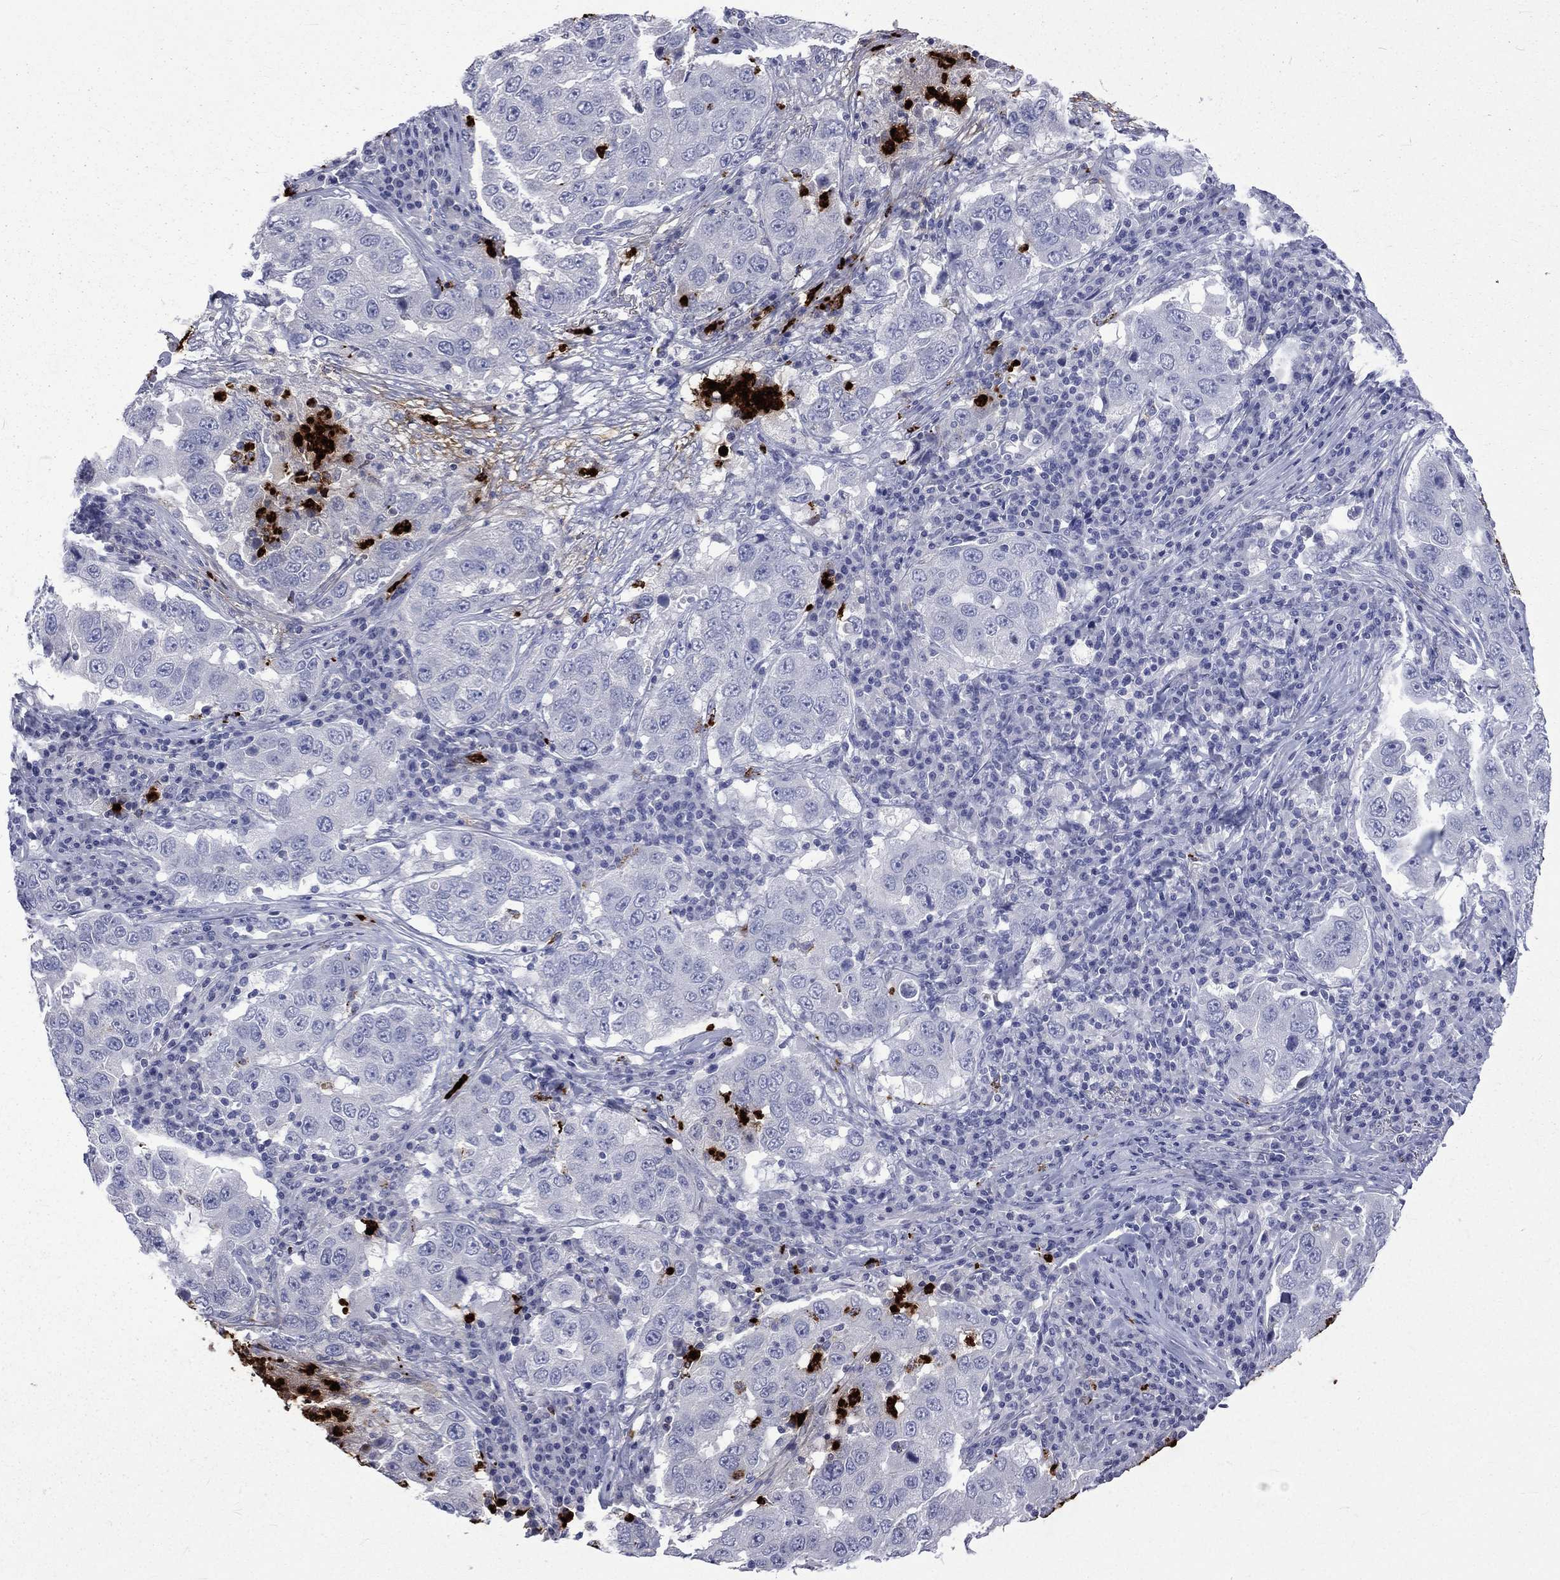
{"staining": {"intensity": "negative", "quantity": "none", "location": "none"}, "tissue": "lung cancer", "cell_type": "Tumor cells", "image_type": "cancer", "snomed": [{"axis": "morphology", "description": "Adenocarcinoma, NOS"}, {"axis": "topography", "description": "Lung"}], "caption": "Adenocarcinoma (lung) stained for a protein using immunohistochemistry demonstrates no expression tumor cells.", "gene": "ELANE", "patient": {"sex": "male", "age": 73}}